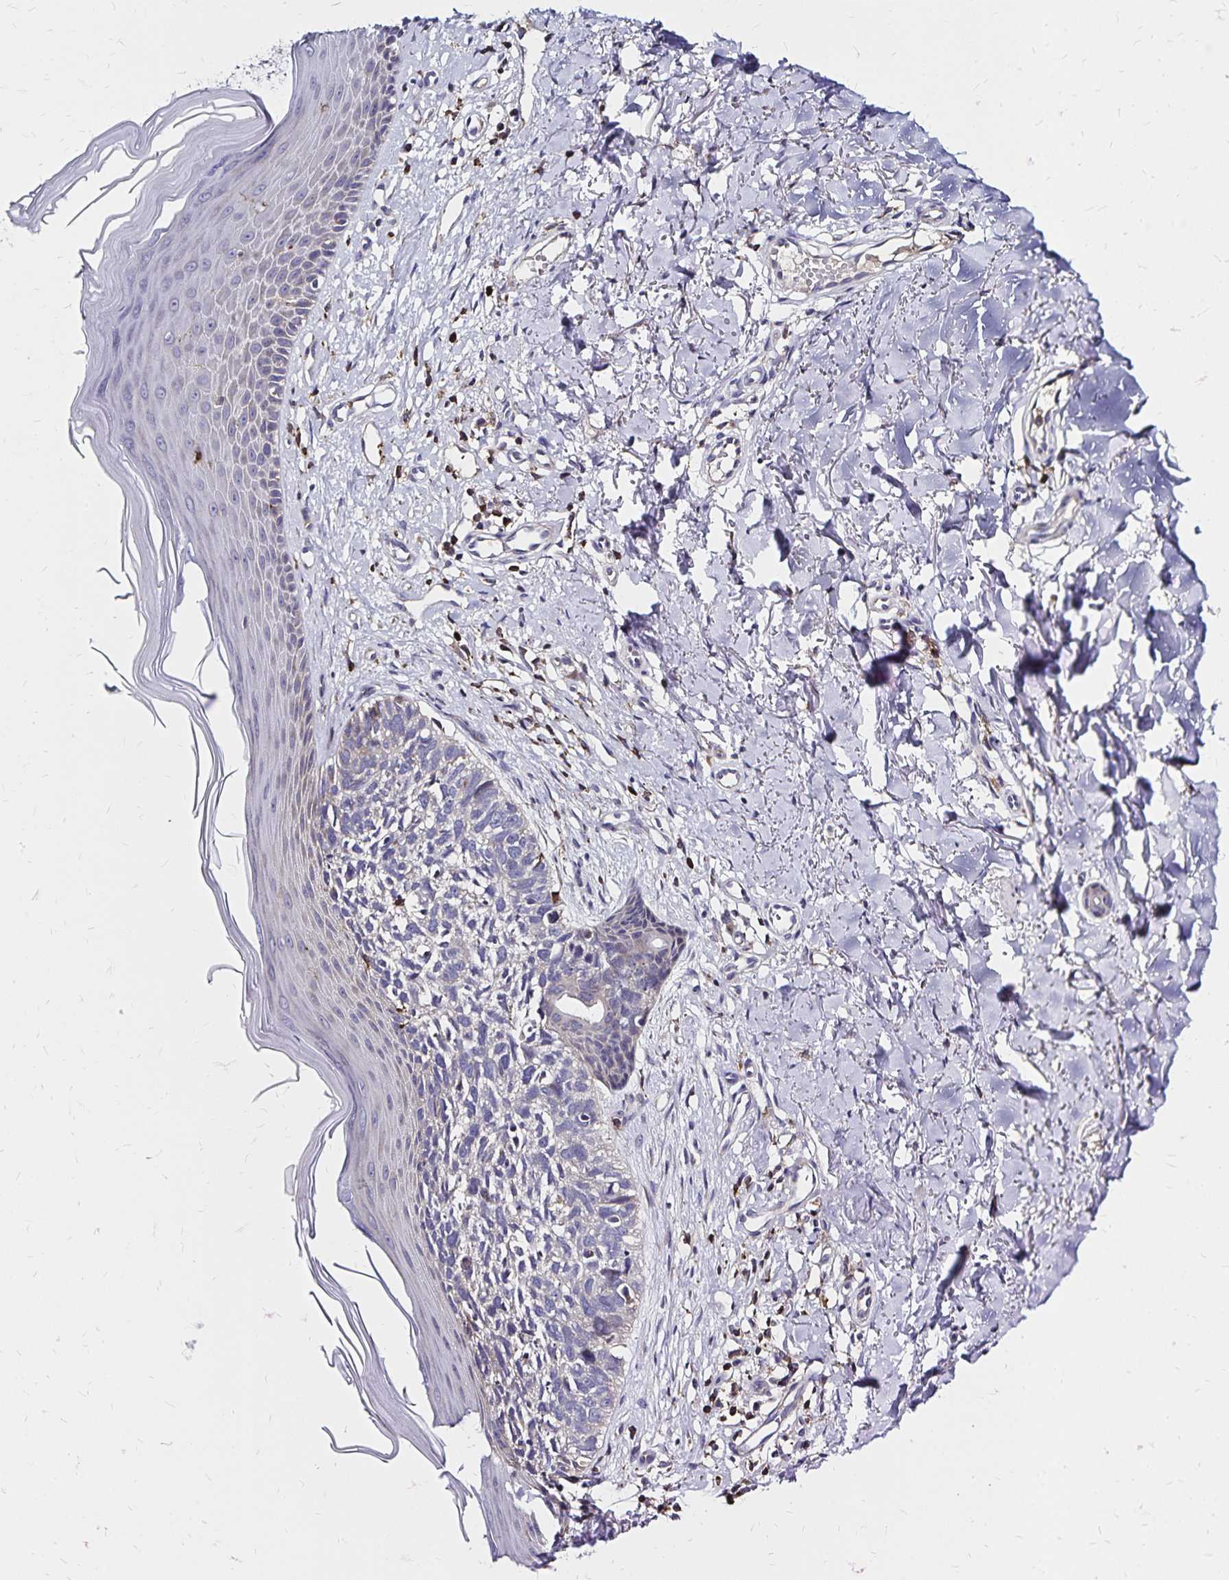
{"staining": {"intensity": "negative", "quantity": "none", "location": "none"}, "tissue": "skin cancer", "cell_type": "Tumor cells", "image_type": "cancer", "snomed": [{"axis": "morphology", "description": "Basal cell carcinoma"}, {"axis": "topography", "description": "Skin"}], "caption": "A high-resolution image shows IHC staining of skin basal cell carcinoma, which reveals no significant expression in tumor cells.", "gene": "NAGPA", "patient": {"sex": "female", "age": 45}}